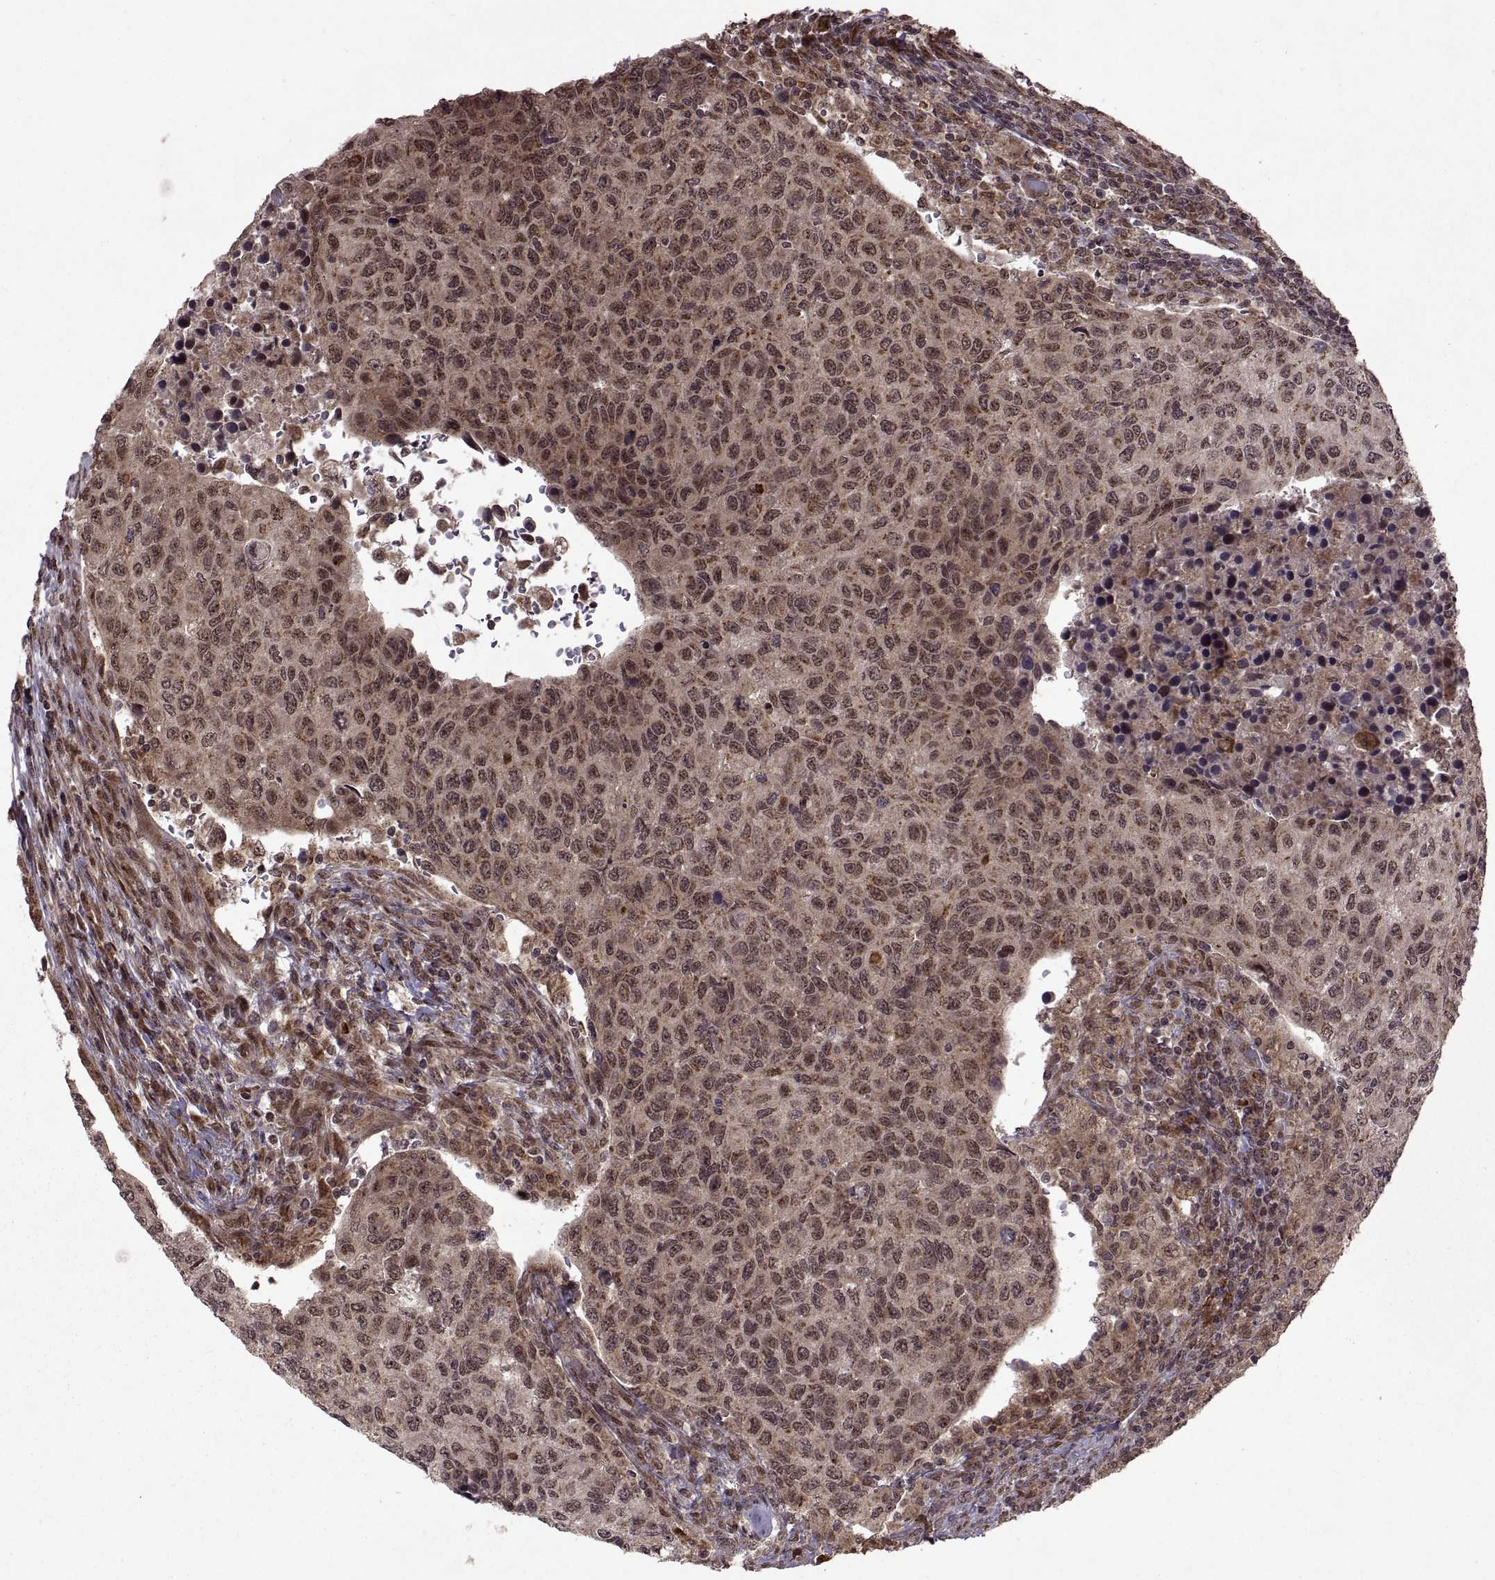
{"staining": {"intensity": "moderate", "quantity": ">75%", "location": "cytoplasmic/membranous,nuclear"}, "tissue": "urothelial cancer", "cell_type": "Tumor cells", "image_type": "cancer", "snomed": [{"axis": "morphology", "description": "Urothelial carcinoma, High grade"}, {"axis": "topography", "description": "Urinary bladder"}], "caption": "A photomicrograph of human urothelial cancer stained for a protein displays moderate cytoplasmic/membranous and nuclear brown staining in tumor cells.", "gene": "PTOV1", "patient": {"sex": "female", "age": 78}}